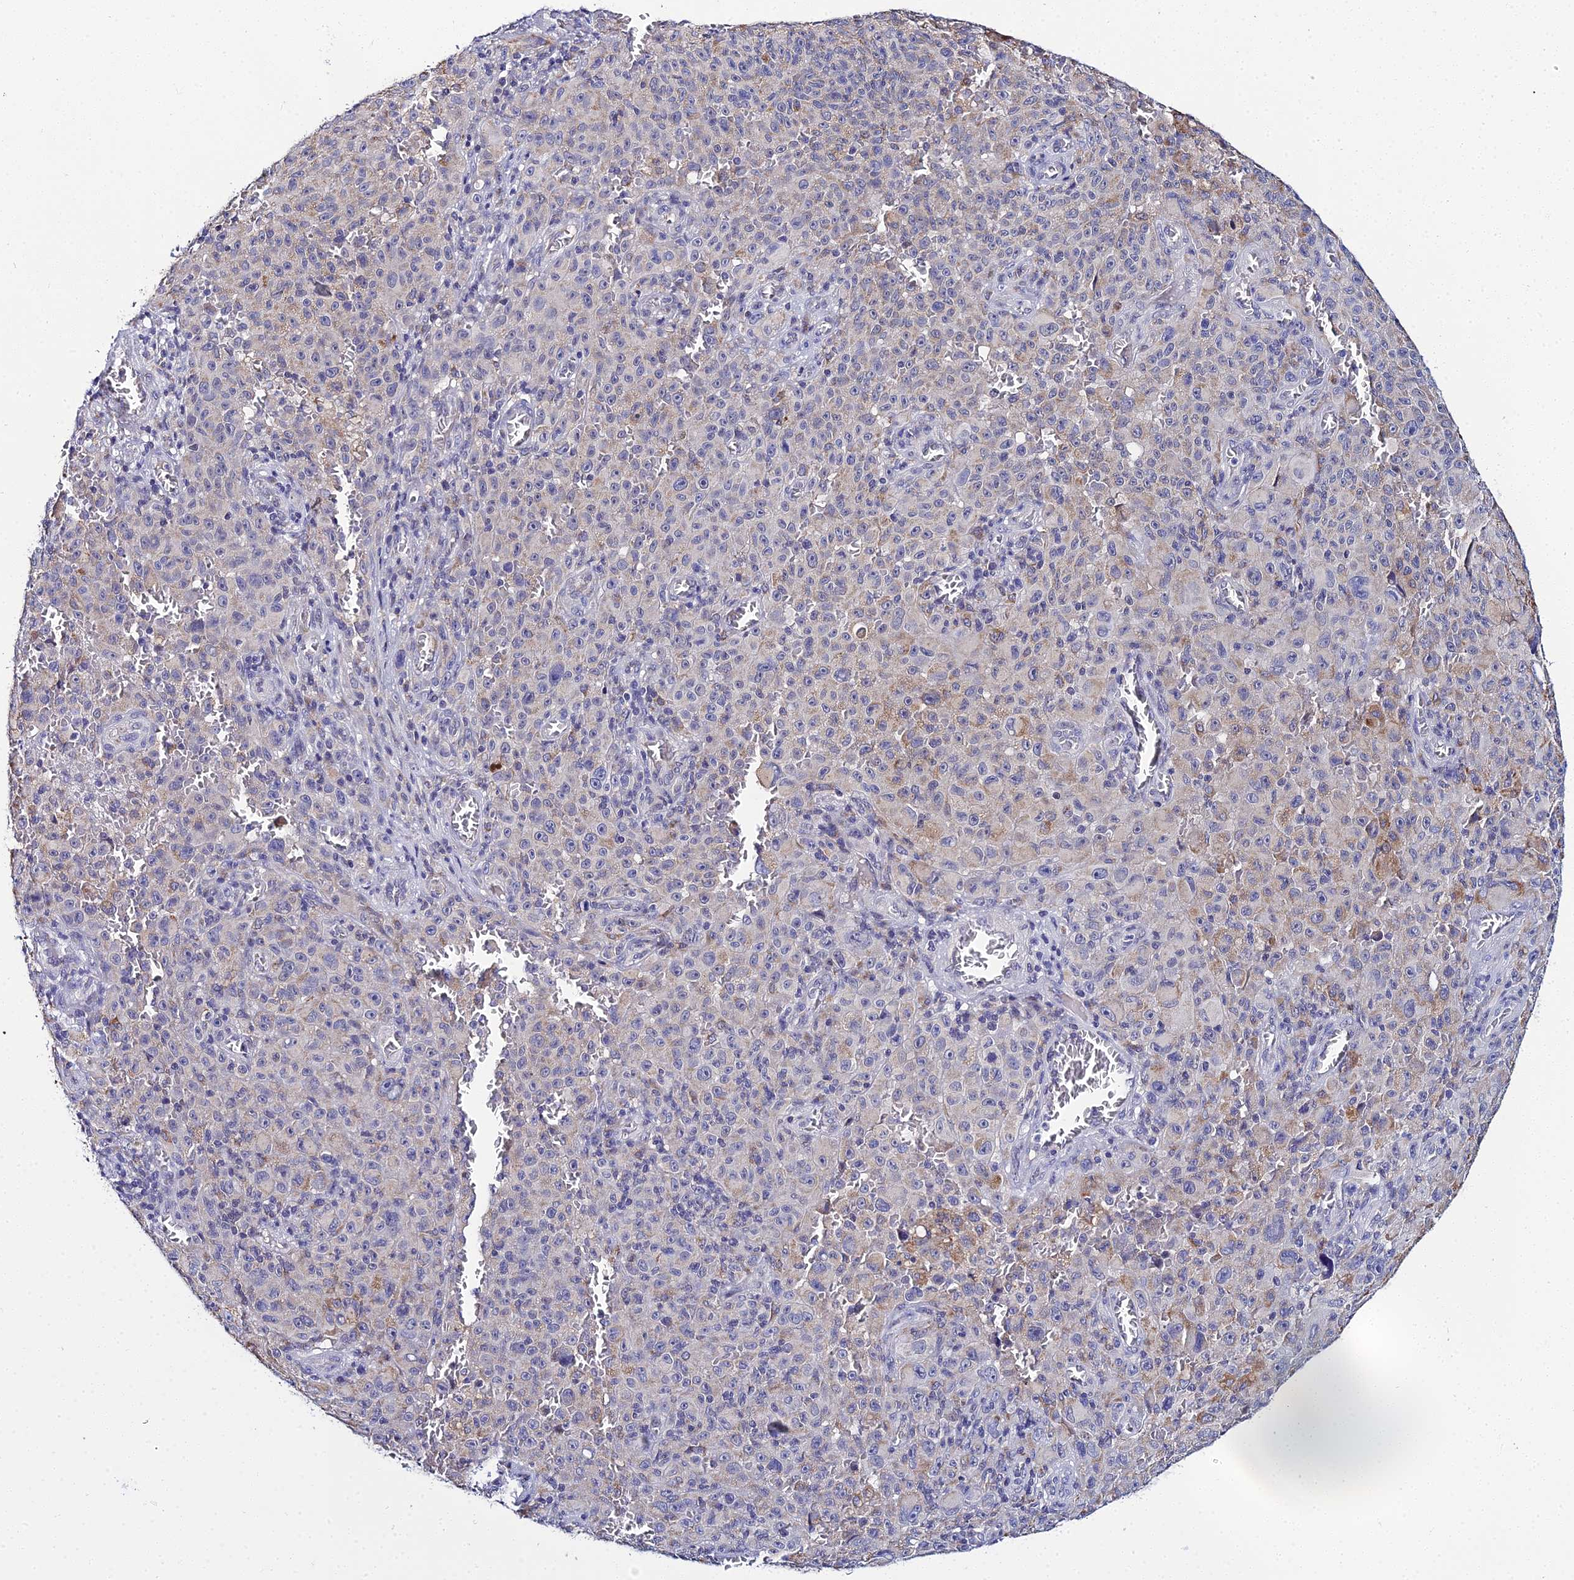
{"staining": {"intensity": "negative", "quantity": "none", "location": "none"}, "tissue": "melanoma", "cell_type": "Tumor cells", "image_type": "cancer", "snomed": [{"axis": "morphology", "description": "Malignant melanoma, NOS"}, {"axis": "topography", "description": "Skin"}], "caption": "Photomicrograph shows no protein positivity in tumor cells of malignant melanoma tissue.", "gene": "ZXDA", "patient": {"sex": "female", "age": 82}}